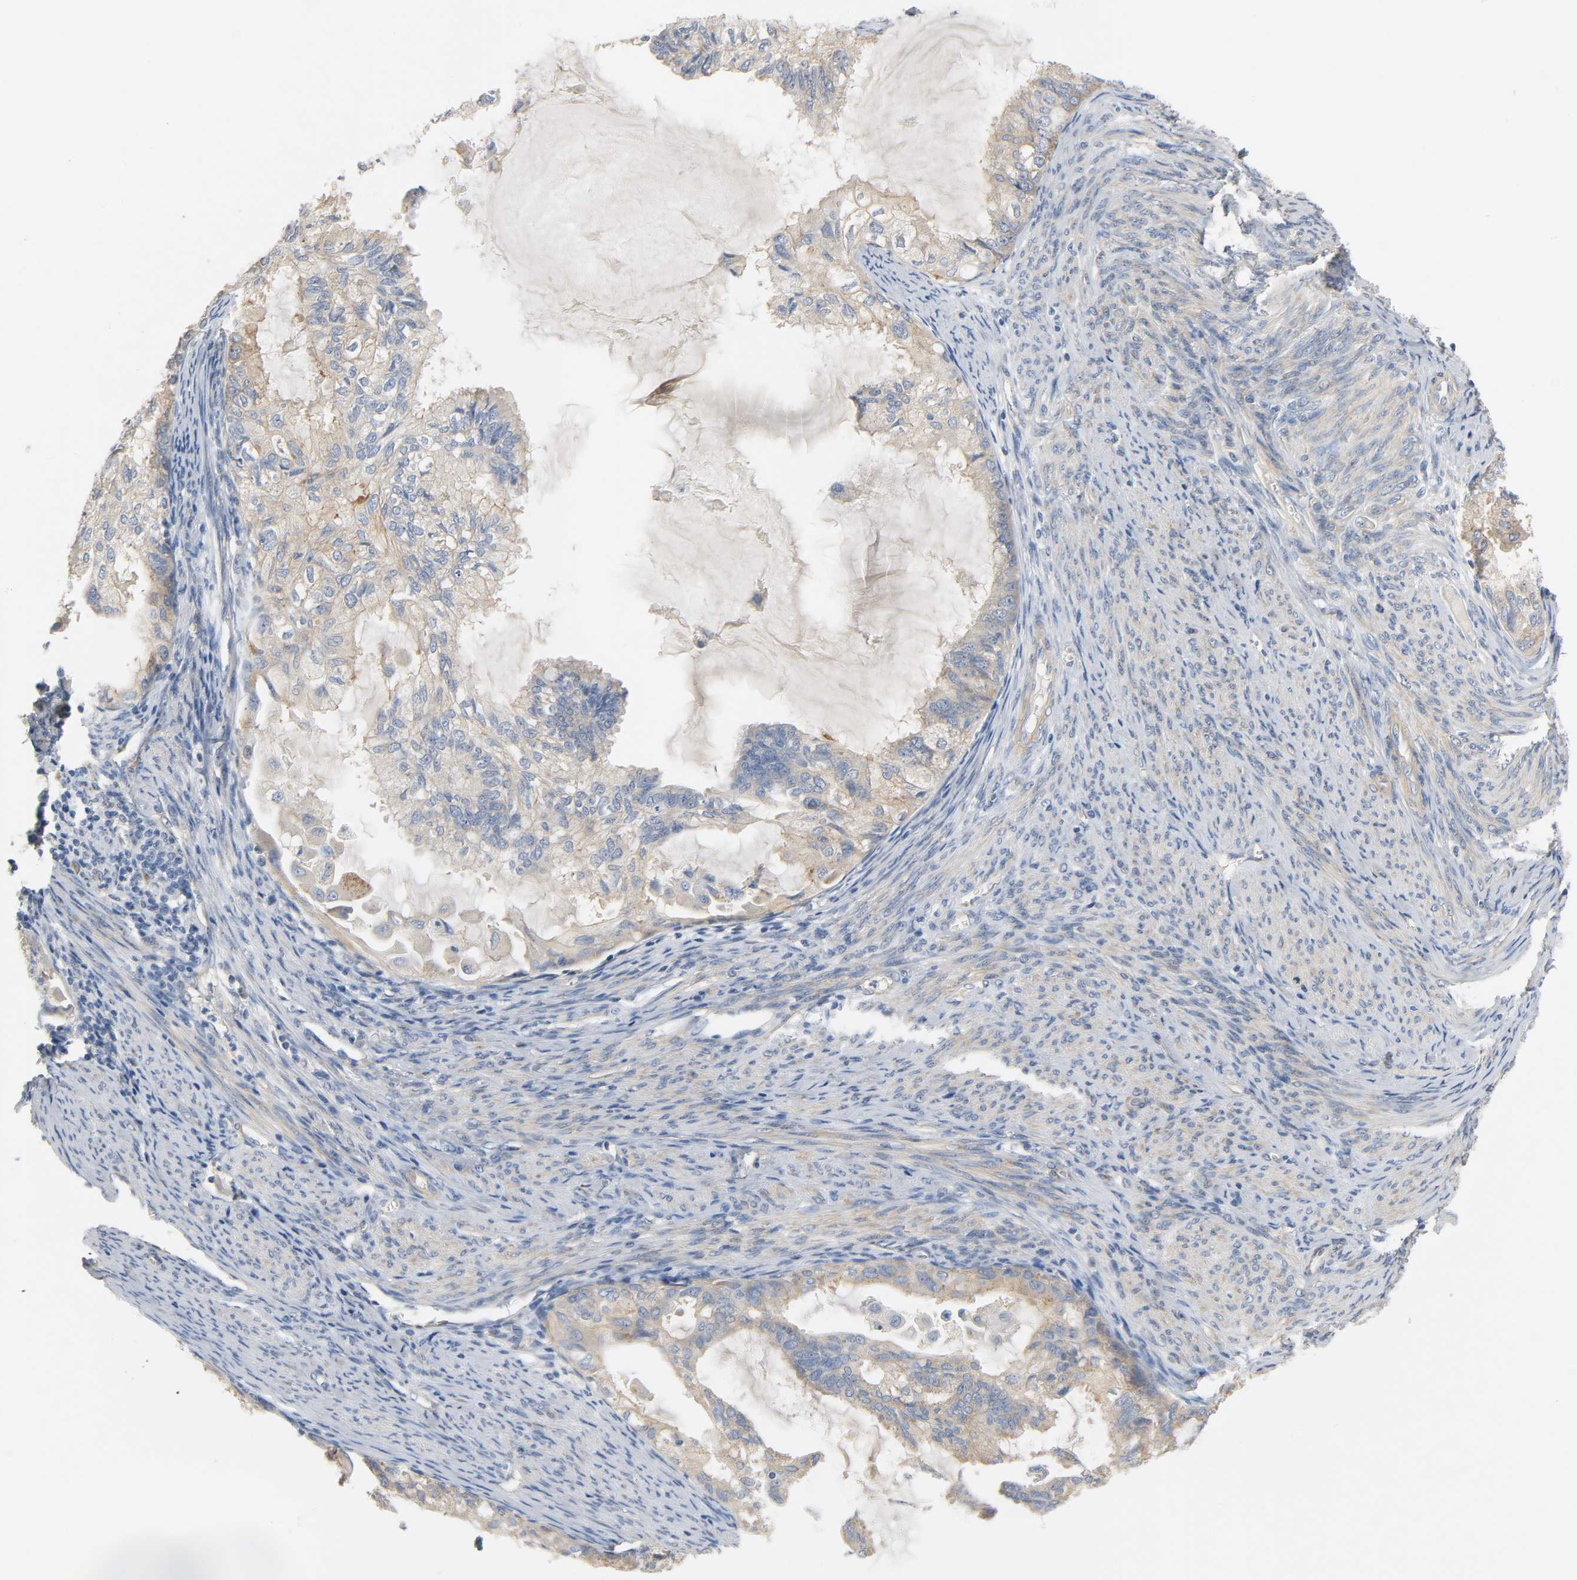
{"staining": {"intensity": "moderate", "quantity": ">75%", "location": "cytoplasmic/membranous"}, "tissue": "cervical cancer", "cell_type": "Tumor cells", "image_type": "cancer", "snomed": [{"axis": "morphology", "description": "Normal tissue, NOS"}, {"axis": "morphology", "description": "Adenocarcinoma, NOS"}, {"axis": "topography", "description": "Cervix"}, {"axis": "topography", "description": "Endometrium"}], "caption": "IHC image of cervical adenocarcinoma stained for a protein (brown), which exhibits medium levels of moderate cytoplasmic/membranous positivity in about >75% of tumor cells.", "gene": "ARPC1A", "patient": {"sex": "female", "age": 86}}